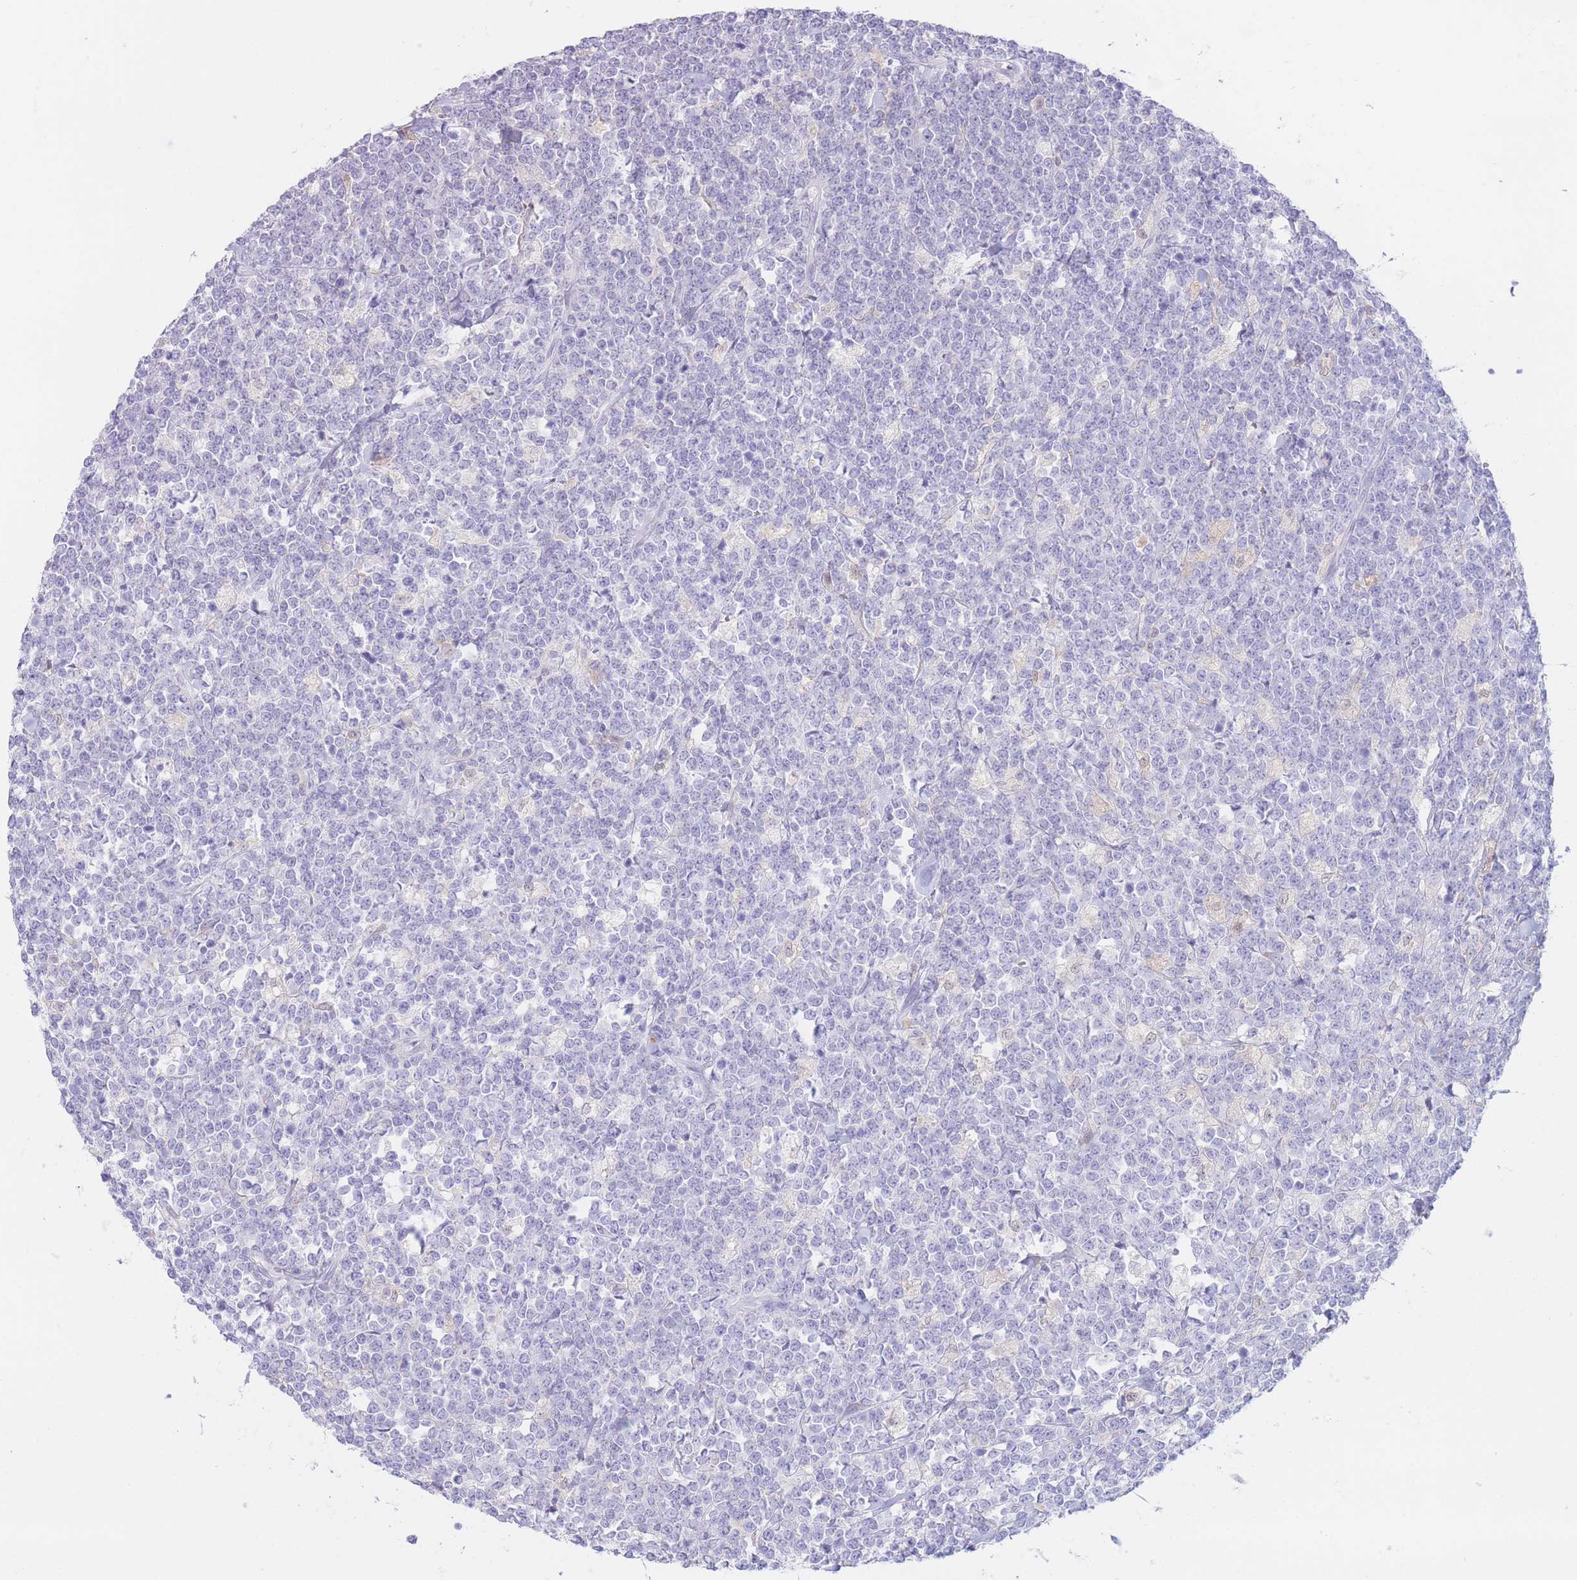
{"staining": {"intensity": "negative", "quantity": "none", "location": "none"}, "tissue": "lymphoma", "cell_type": "Tumor cells", "image_type": "cancer", "snomed": [{"axis": "morphology", "description": "Malignant lymphoma, non-Hodgkin's type, High grade"}, {"axis": "topography", "description": "Small intestine"}], "caption": "Photomicrograph shows no protein positivity in tumor cells of high-grade malignant lymphoma, non-Hodgkin's type tissue.", "gene": "FAH", "patient": {"sex": "male", "age": 8}}